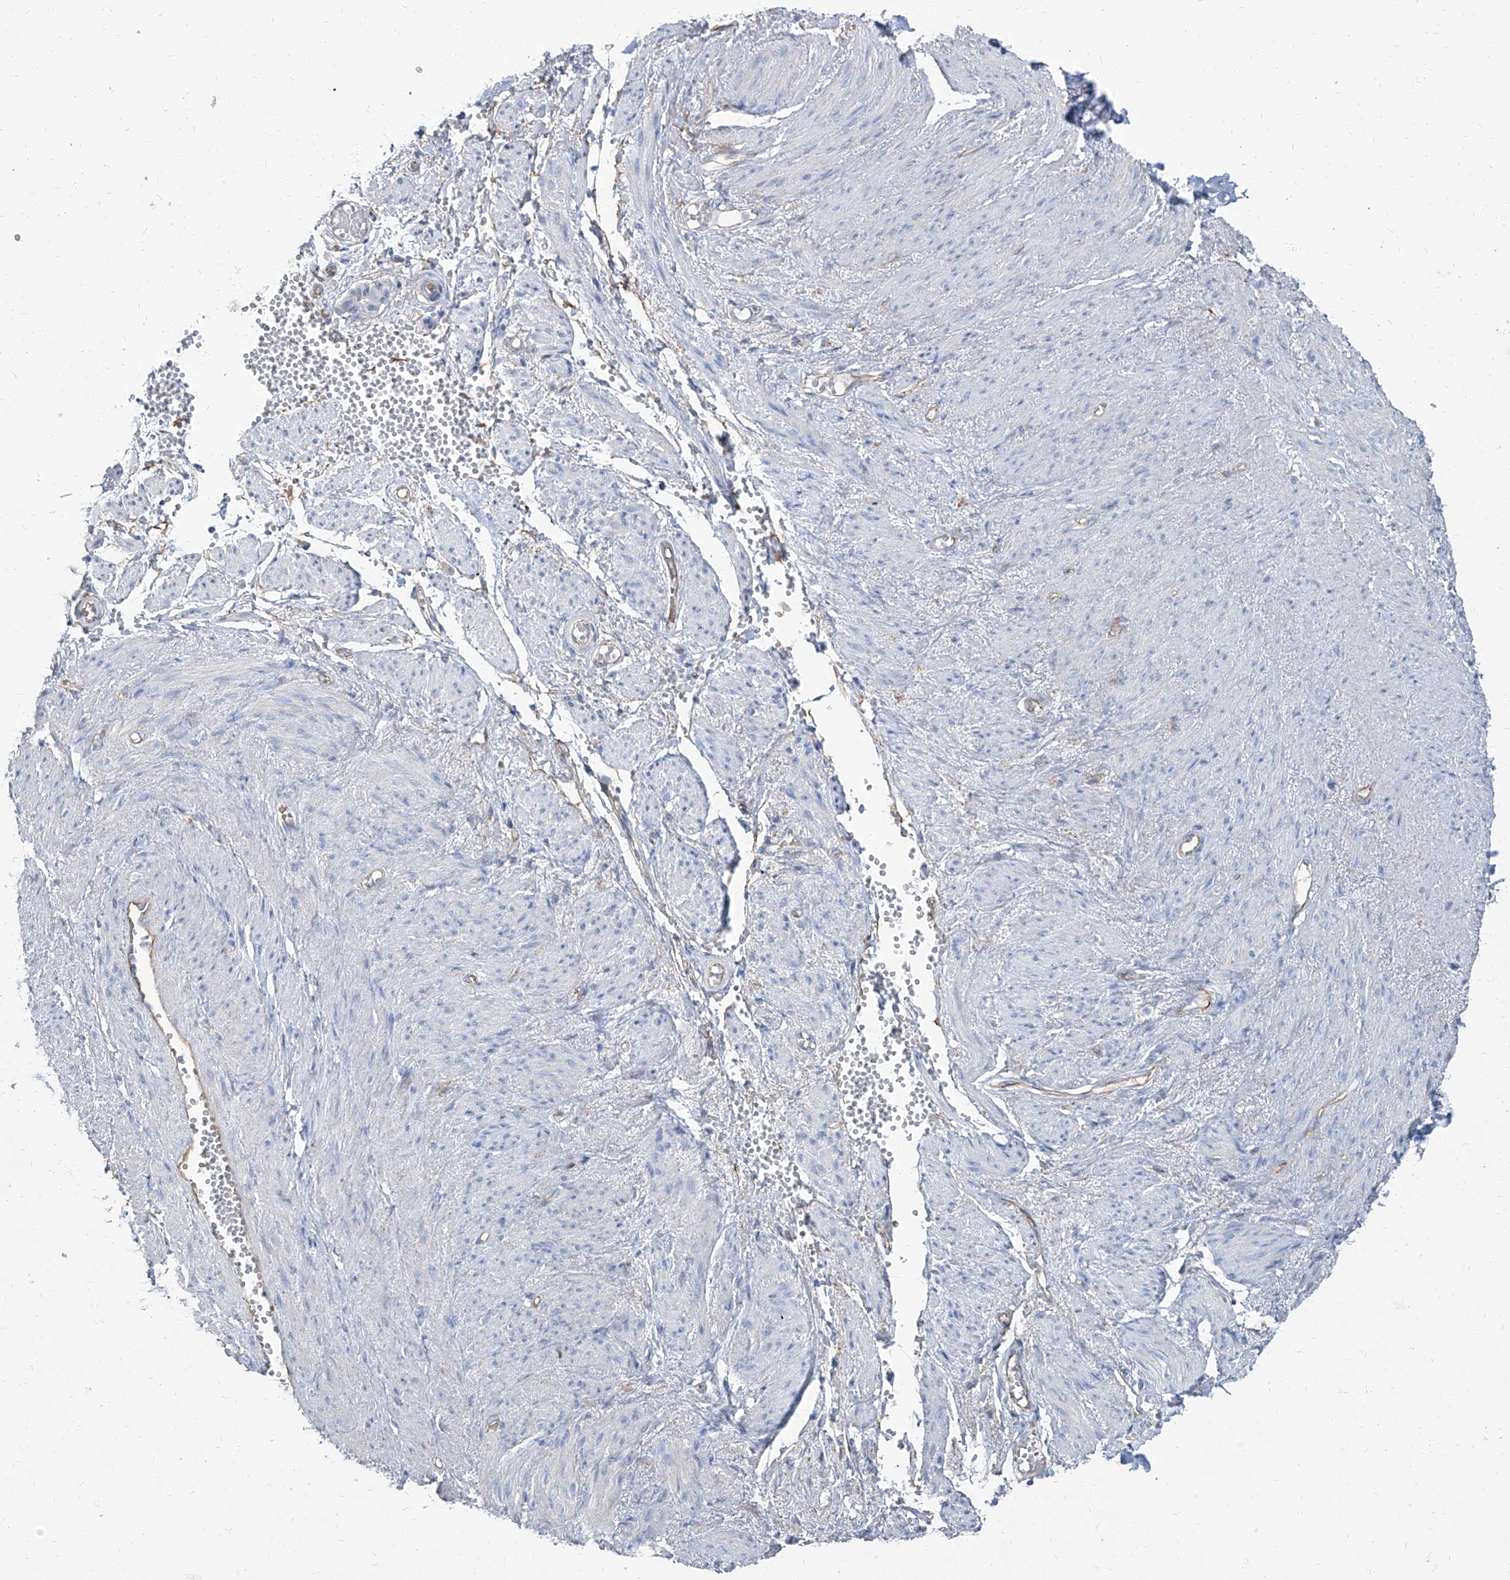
{"staining": {"intensity": "negative", "quantity": "none", "location": "none"}, "tissue": "adipose tissue", "cell_type": "Adipocytes", "image_type": "normal", "snomed": [{"axis": "morphology", "description": "Normal tissue, NOS"}, {"axis": "topography", "description": "Smooth muscle"}, {"axis": "topography", "description": "Peripheral nerve tissue"}], "caption": "This is an immunohistochemistry image of benign adipose tissue. There is no staining in adipocytes.", "gene": "TXLNB", "patient": {"sex": "female", "age": 39}}